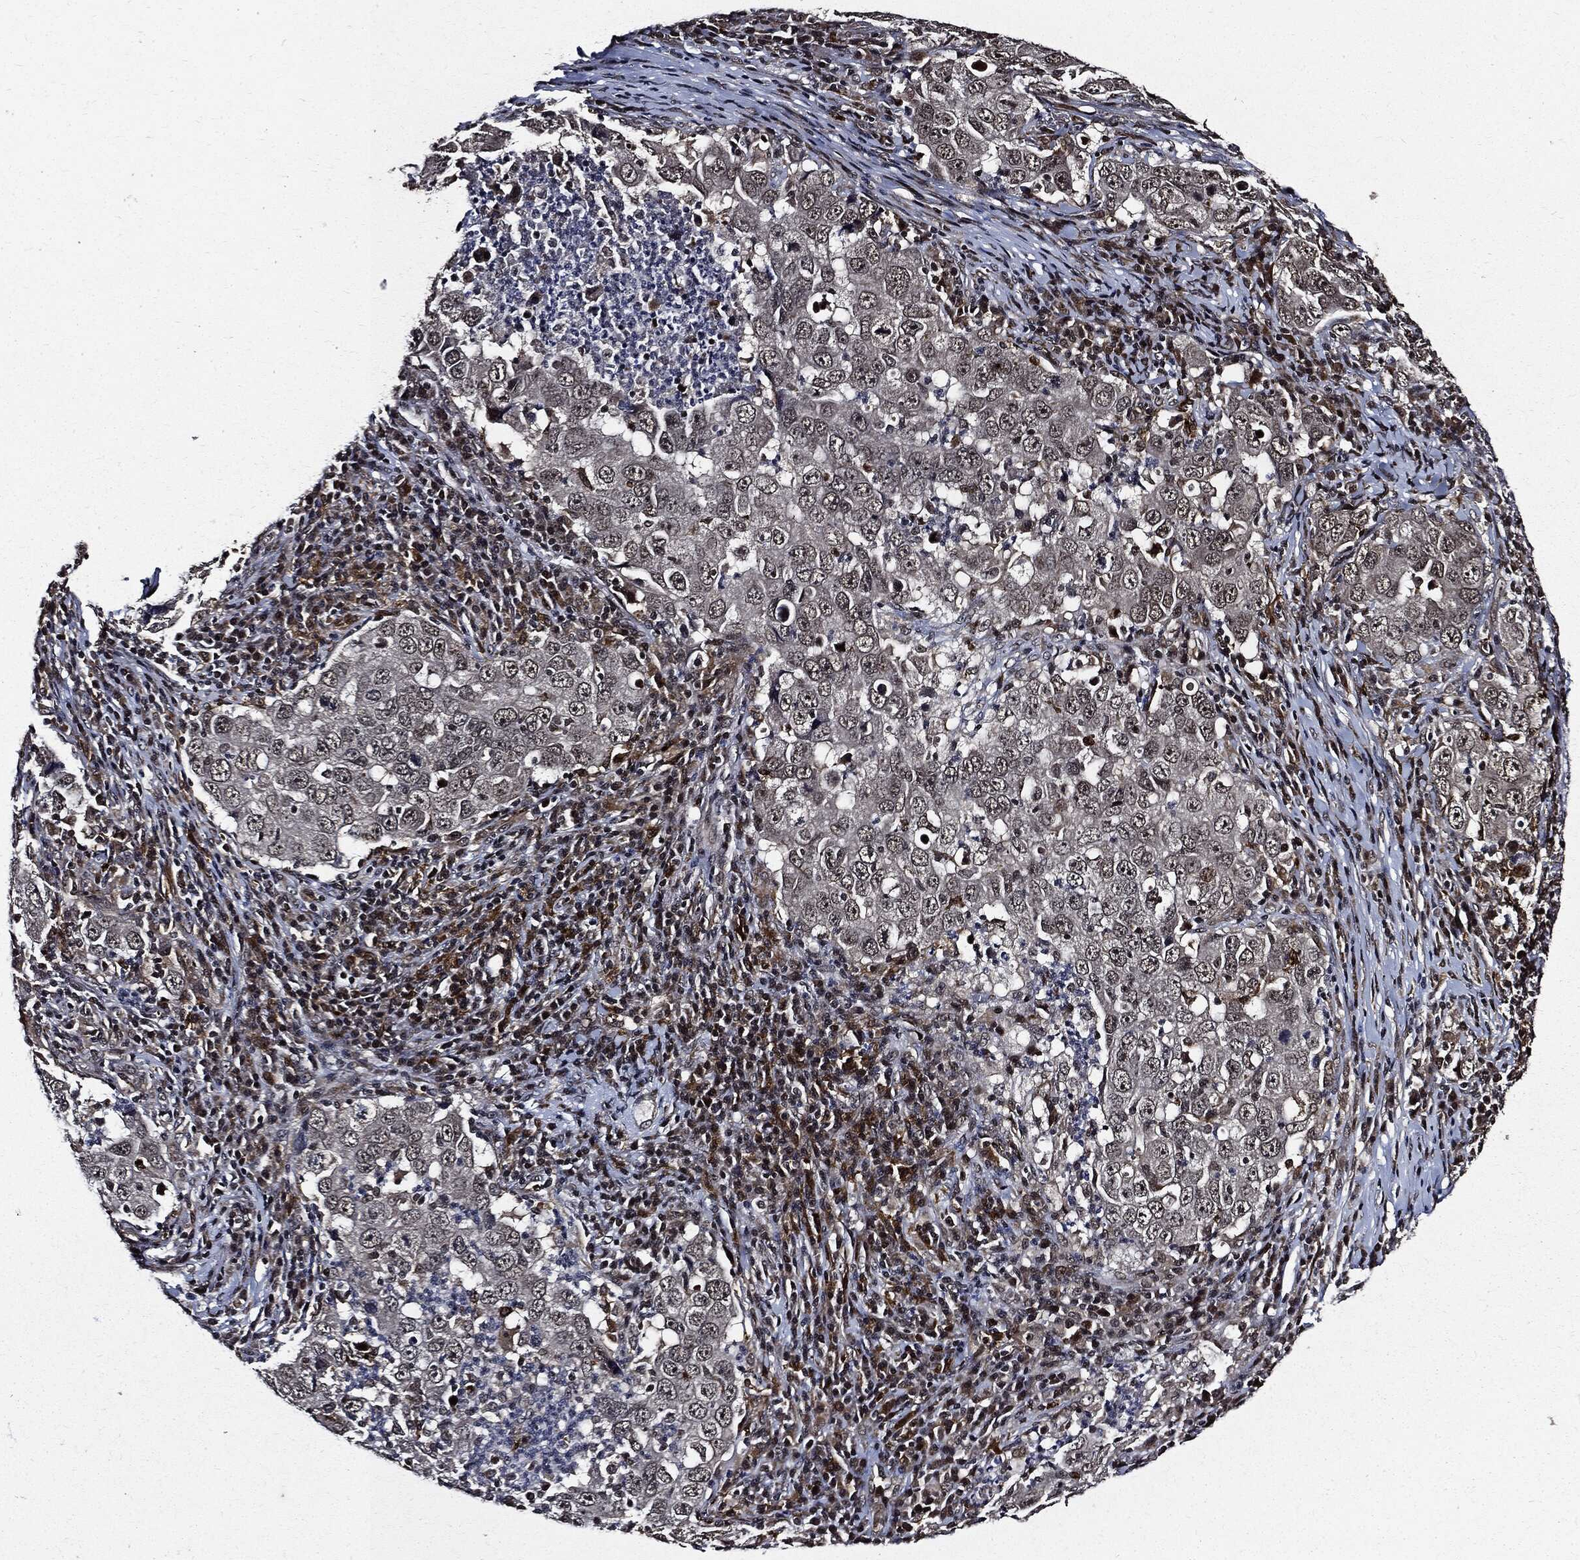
{"staining": {"intensity": "negative", "quantity": "none", "location": "none"}, "tissue": "lung cancer", "cell_type": "Tumor cells", "image_type": "cancer", "snomed": [{"axis": "morphology", "description": "Adenocarcinoma, NOS"}, {"axis": "topography", "description": "Lung"}], "caption": "This is a image of IHC staining of lung cancer, which shows no staining in tumor cells.", "gene": "SUGT1", "patient": {"sex": "male", "age": 73}}